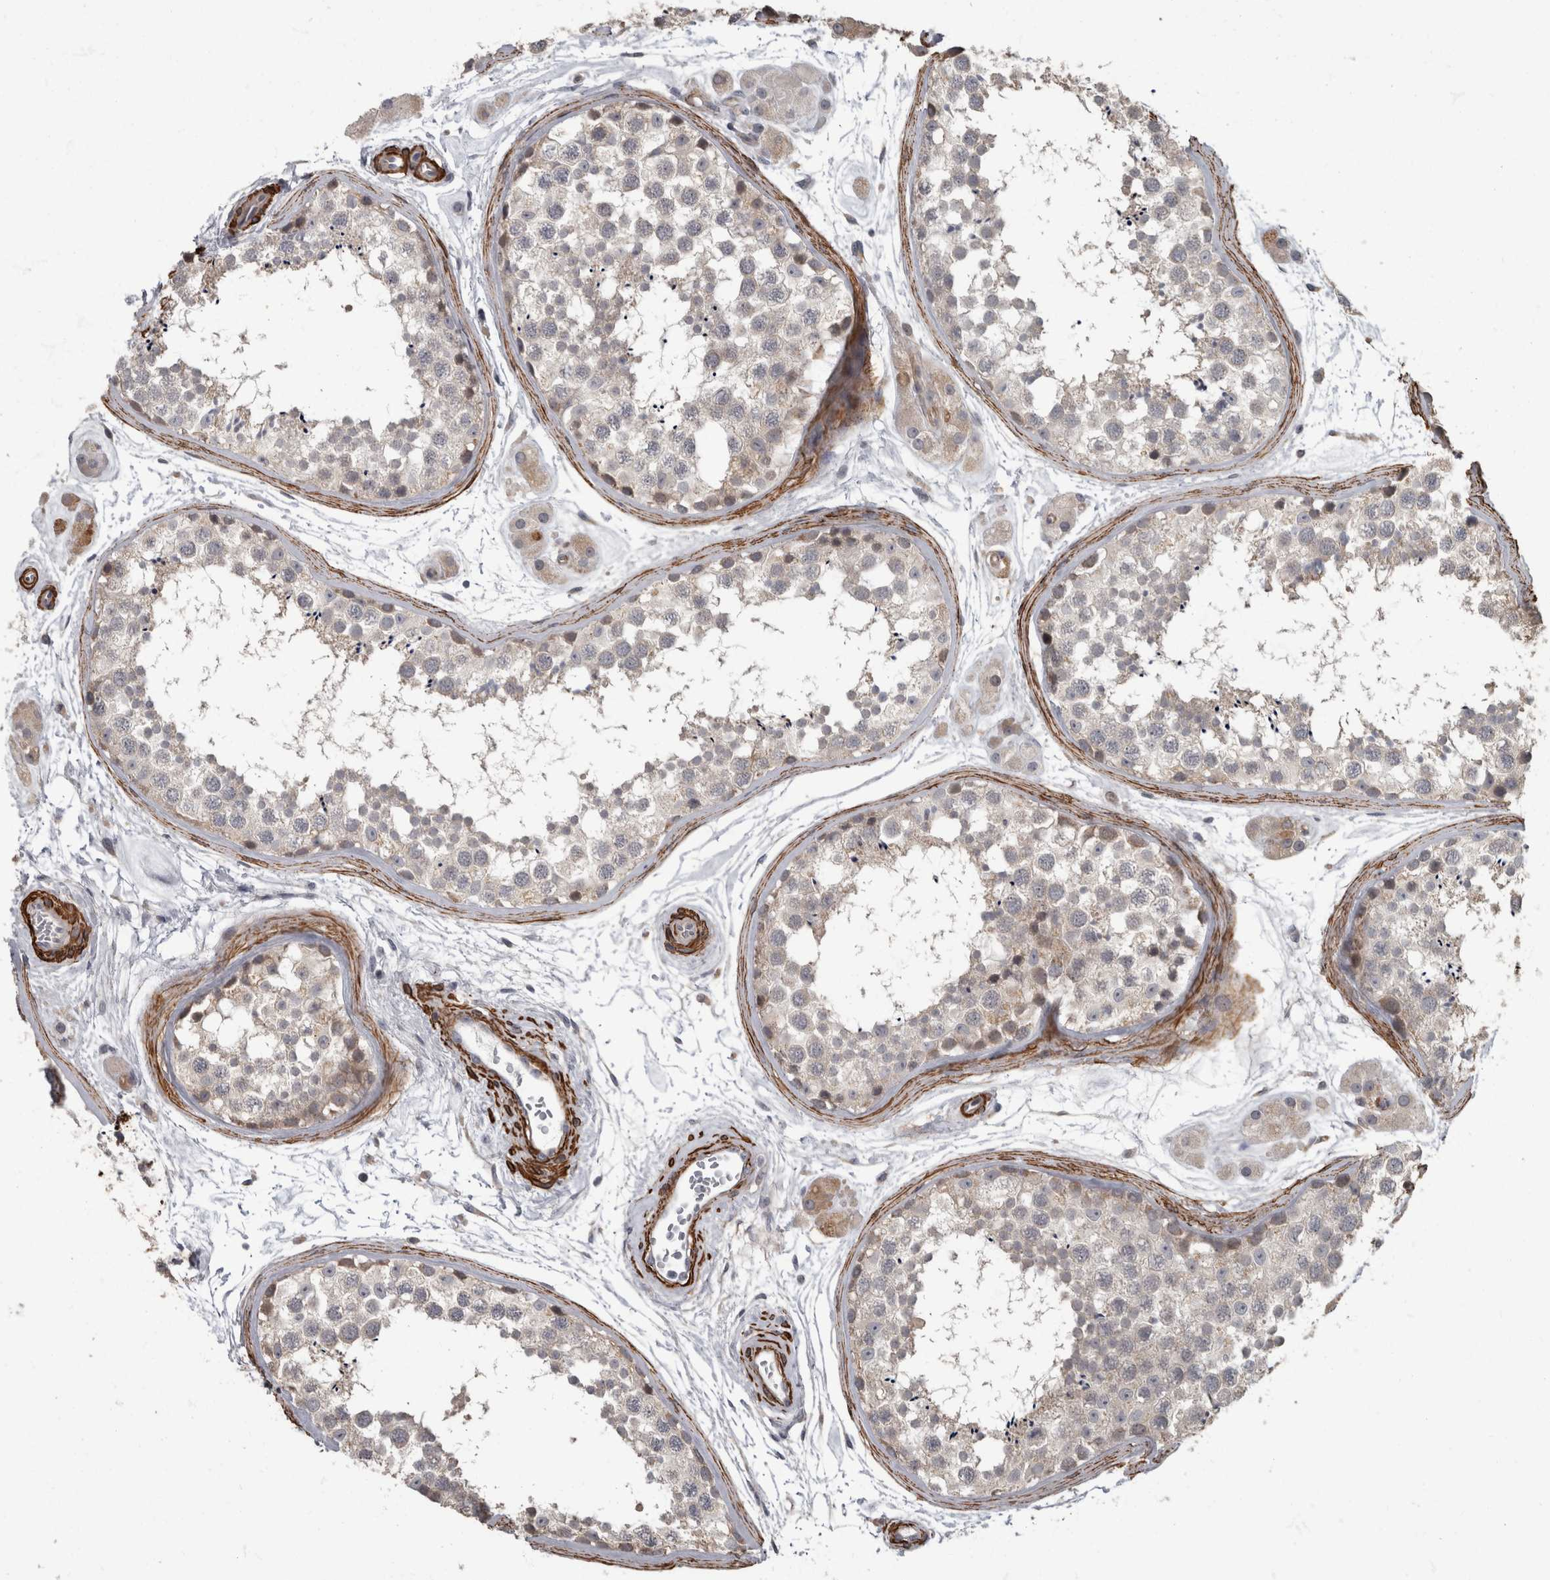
{"staining": {"intensity": "negative", "quantity": "none", "location": "none"}, "tissue": "testis", "cell_type": "Cells in seminiferous ducts", "image_type": "normal", "snomed": [{"axis": "morphology", "description": "Normal tissue, NOS"}, {"axis": "topography", "description": "Testis"}], "caption": "Image shows no protein expression in cells in seminiferous ducts of normal testis. The staining is performed using DAB brown chromogen with nuclei counter-stained in using hematoxylin.", "gene": "MASTL", "patient": {"sex": "male", "age": 56}}